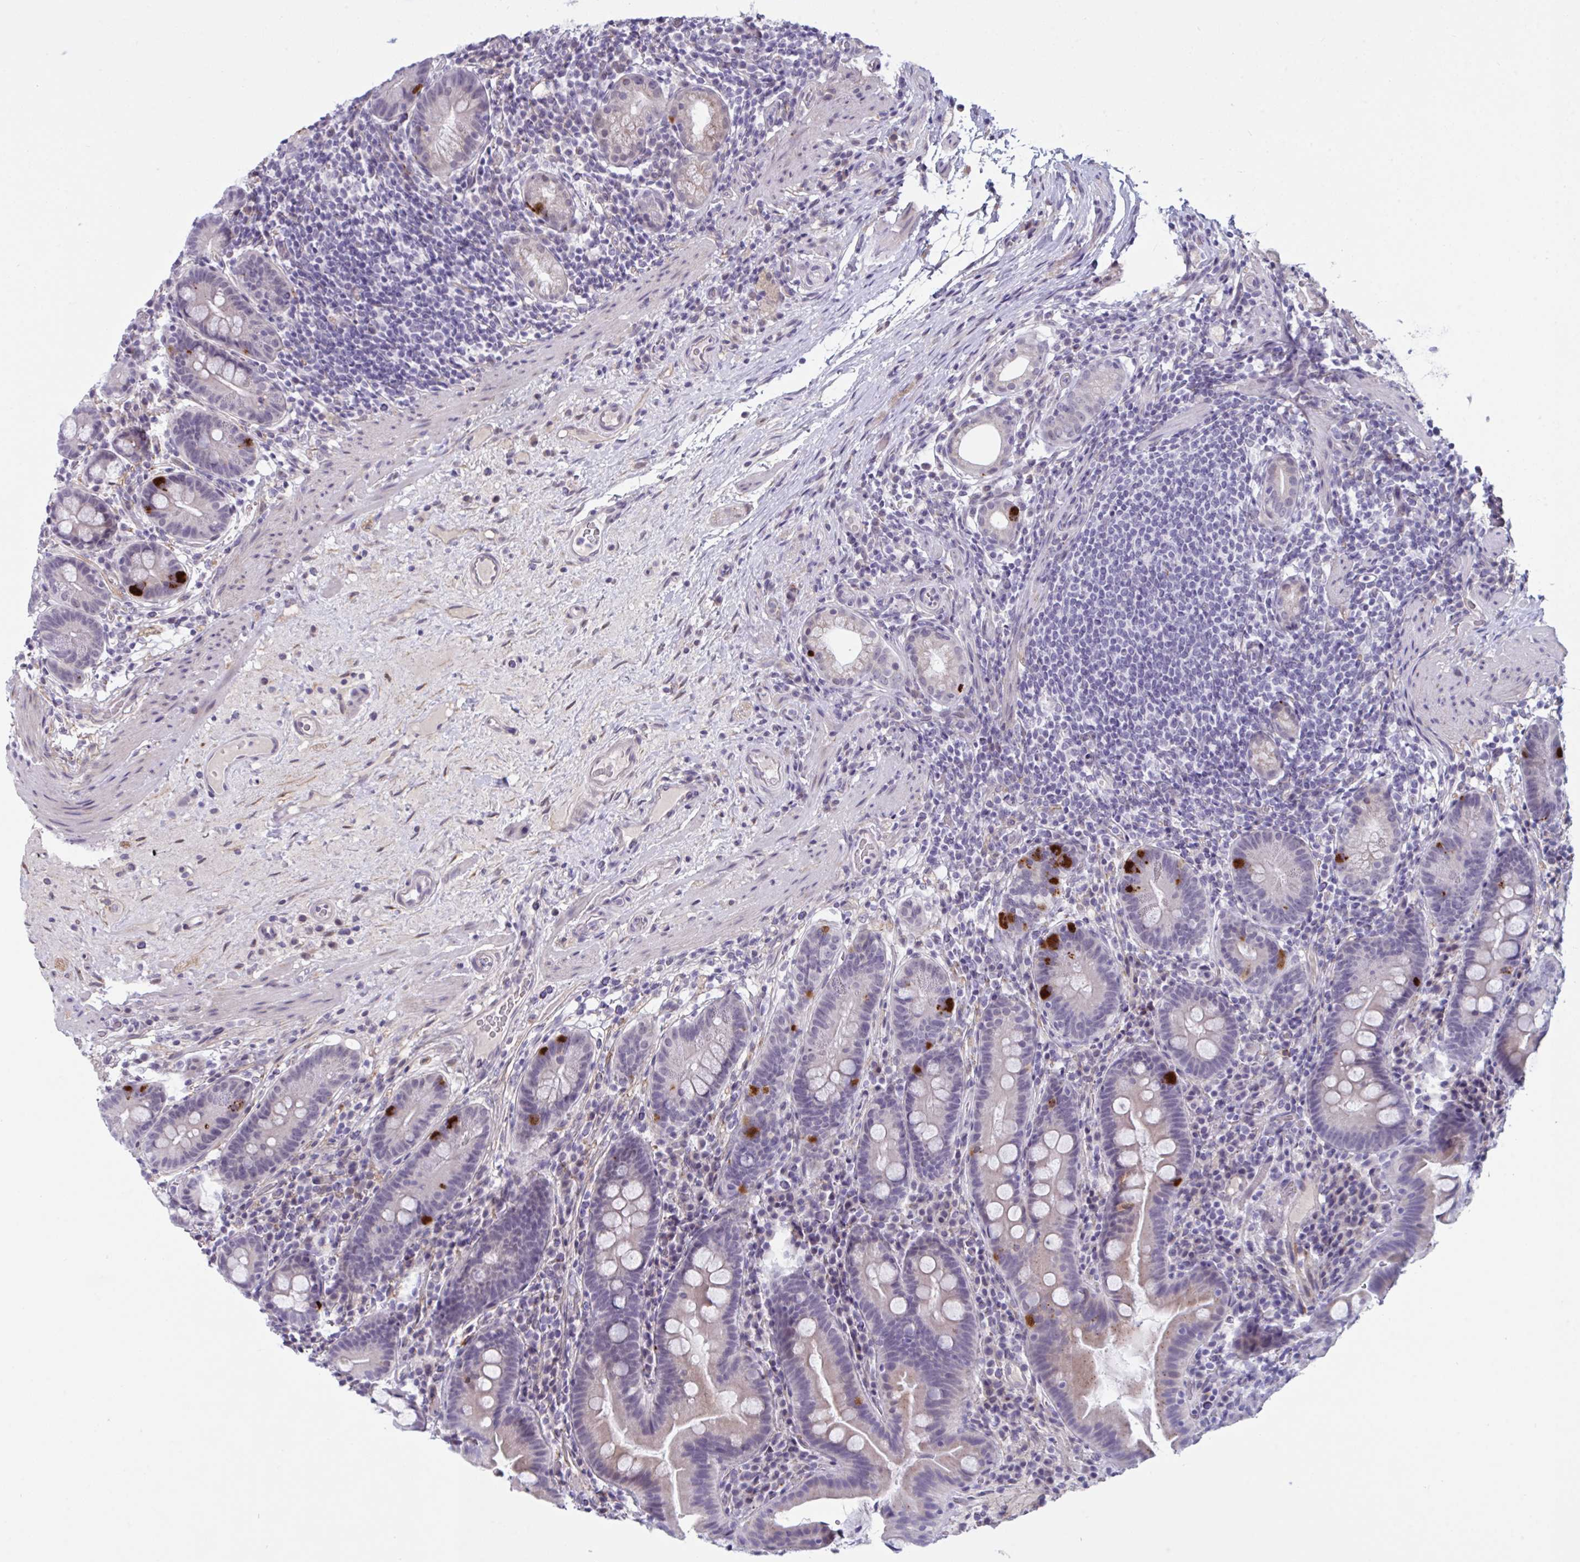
{"staining": {"intensity": "strong", "quantity": "<25%", "location": "cytoplasmic/membranous"}, "tissue": "small intestine", "cell_type": "Glandular cells", "image_type": "normal", "snomed": [{"axis": "morphology", "description": "Normal tissue, NOS"}, {"axis": "topography", "description": "Small intestine"}], "caption": "A brown stain shows strong cytoplasmic/membranous positivity of a protein in glandular cells of normal human small intestine.", "gene": "TCEAL8", "patient": {"sex": "male", "age": 26}}